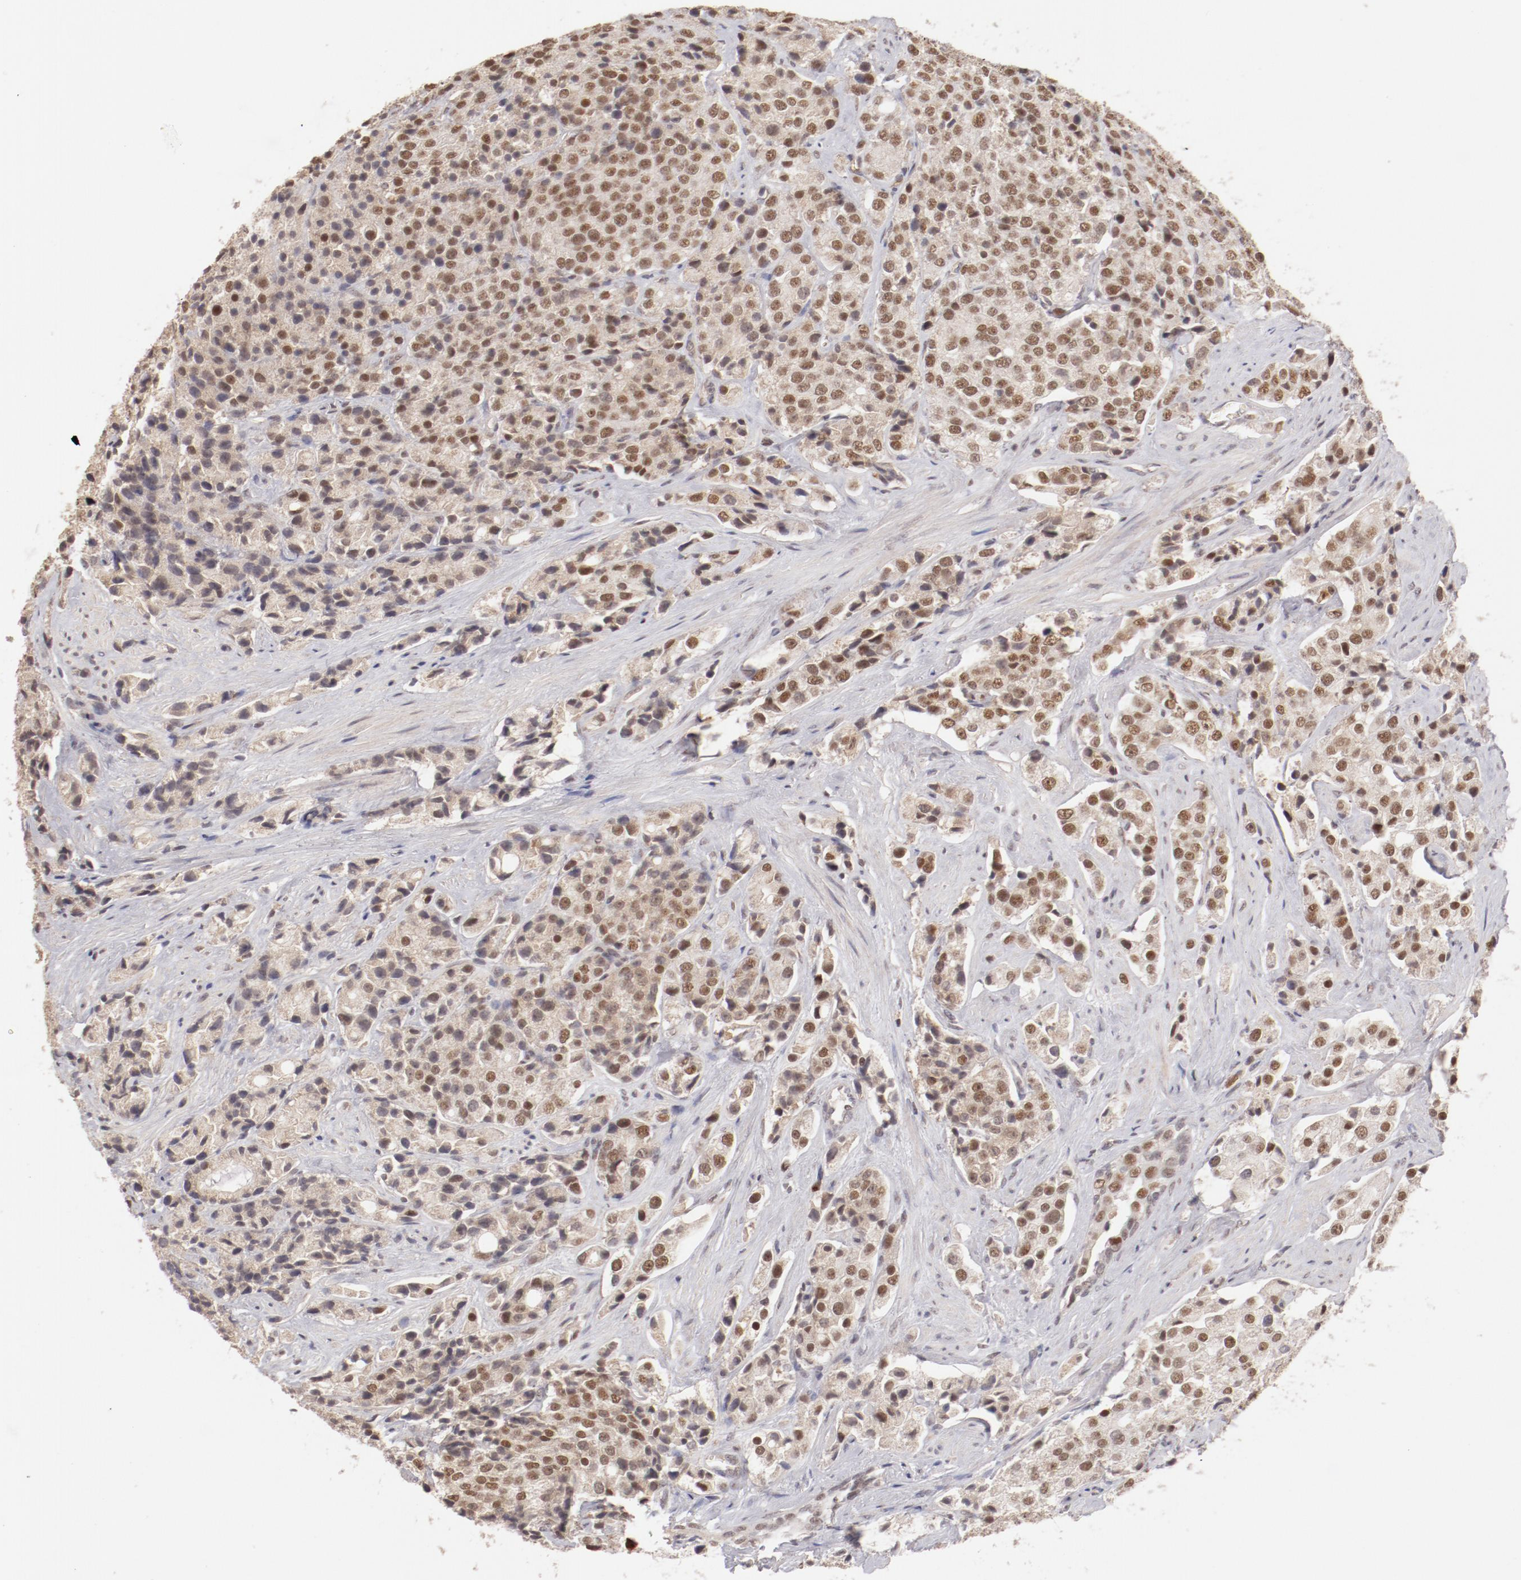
{"staining": {"intensity": "moderate", "quantity": ">75%", "location": "cytoplasmic/membranous,nuclear"}, "tissue": "prostate cancer", "cell_type": "Tumor cells", "image_type": "cancer", "snomed": [{"axis": "morphology", "description": "Adenocarcinoma, Medium grade"}, {"axis": "topography", "description": "Prostate"}], "caption": "Immunohistochemistry (IHC) photomicrograph of prostate adenocarcinoma (medium-grade) stained for a protein (brown), which reveals medium levels of moderate cytoplasmic/membranous and nuclear staining in about >75% of tumor cells.", "gene": "NFE2", "patient": {"sex": "male", "age": 70}}